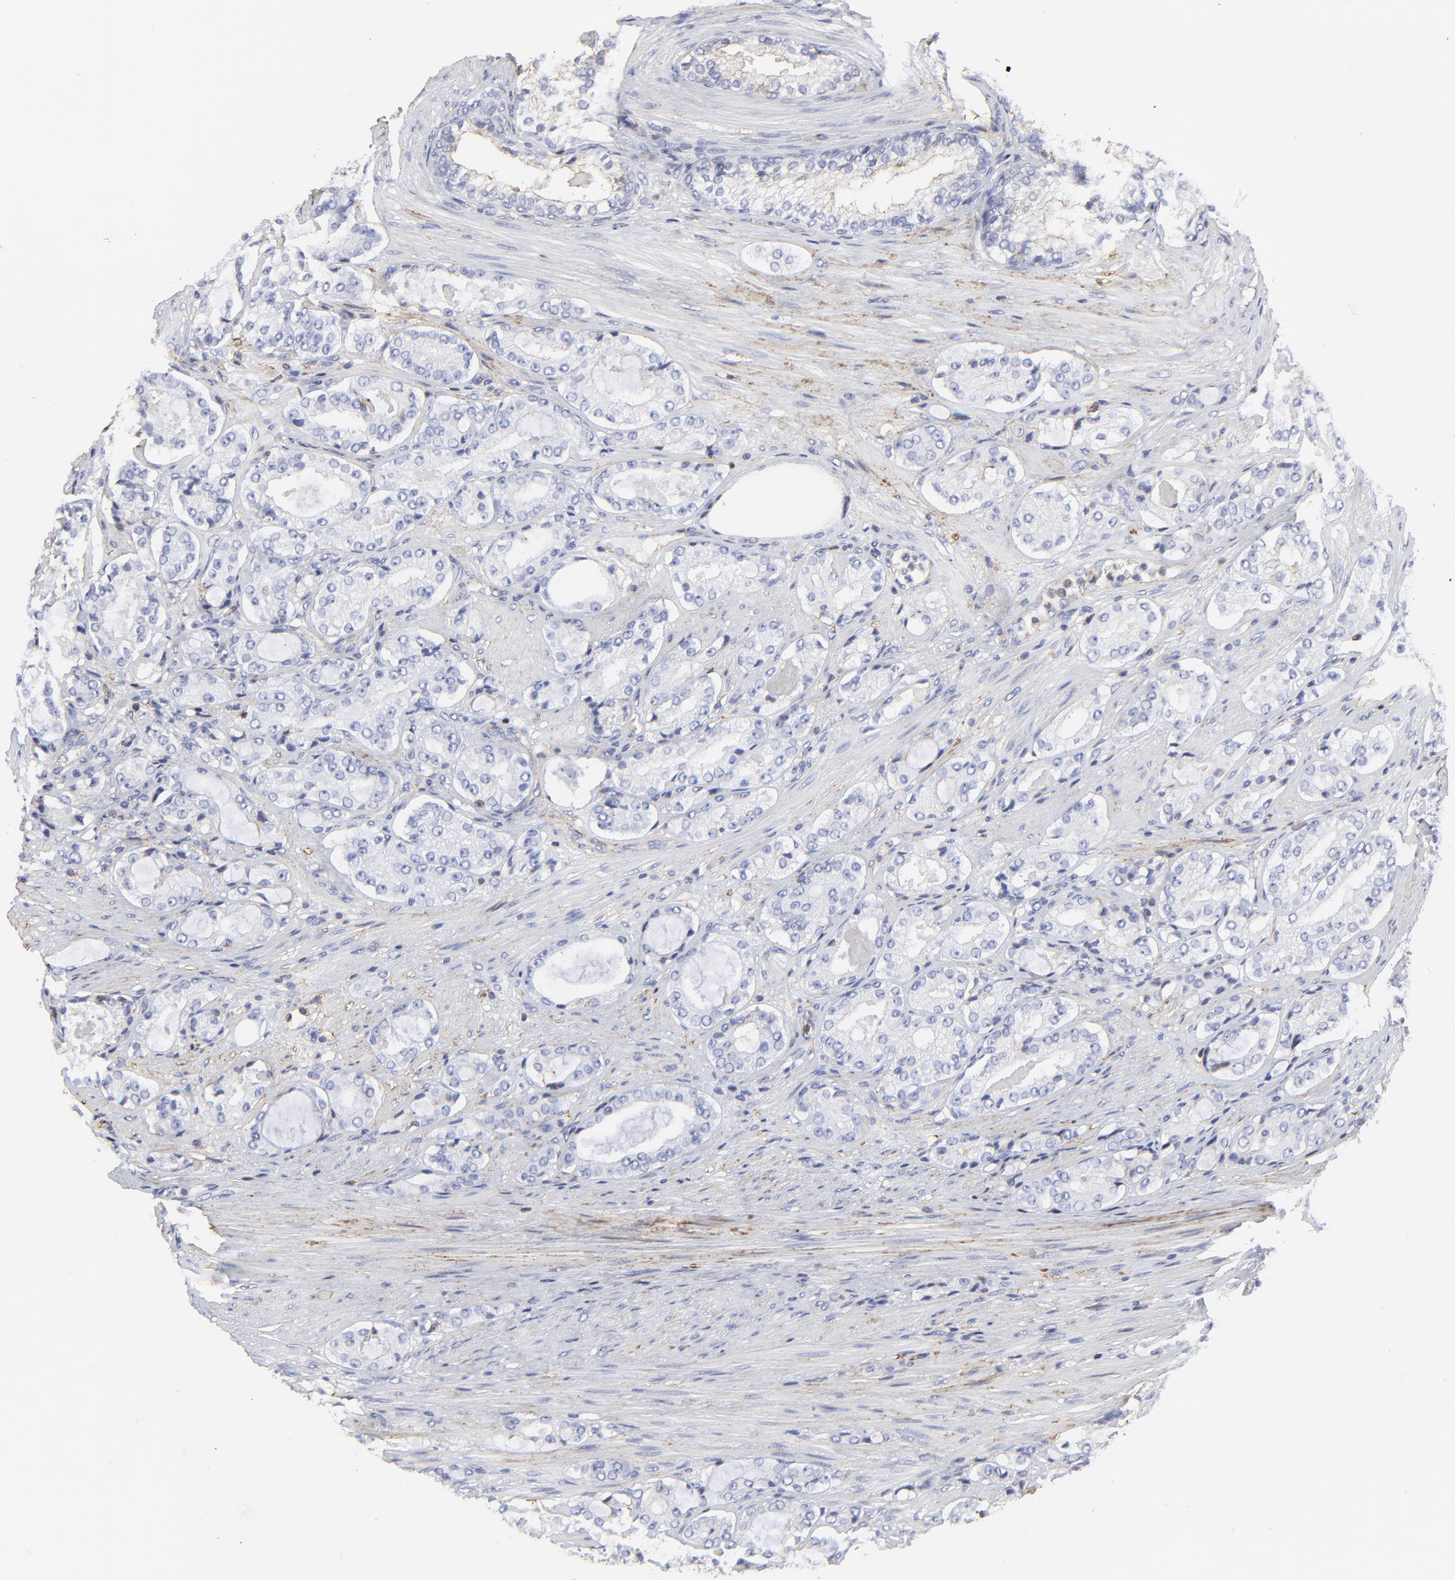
{"staining": {"intensity": "negative", "quantity": "none", "location": "none"}, "tissue": "prostate cancer", "cell_type": "Tumor cells", "image_type": "cancer", "snomed": [{"axis": "morphology", "description": "Adenocarcinoma, High grade"}, {"axis": "topography", "description": "Prostate"}], "caption": "High power microscopy histopathology image of an IHC photomicrograph of prostate cancer, revealing no significant staining in tumor cells. (Brightfield microscopy of DAB IHC at high magnification).", "gene": "ANXA6", "patient": {"sex": "male", "age": 72}}